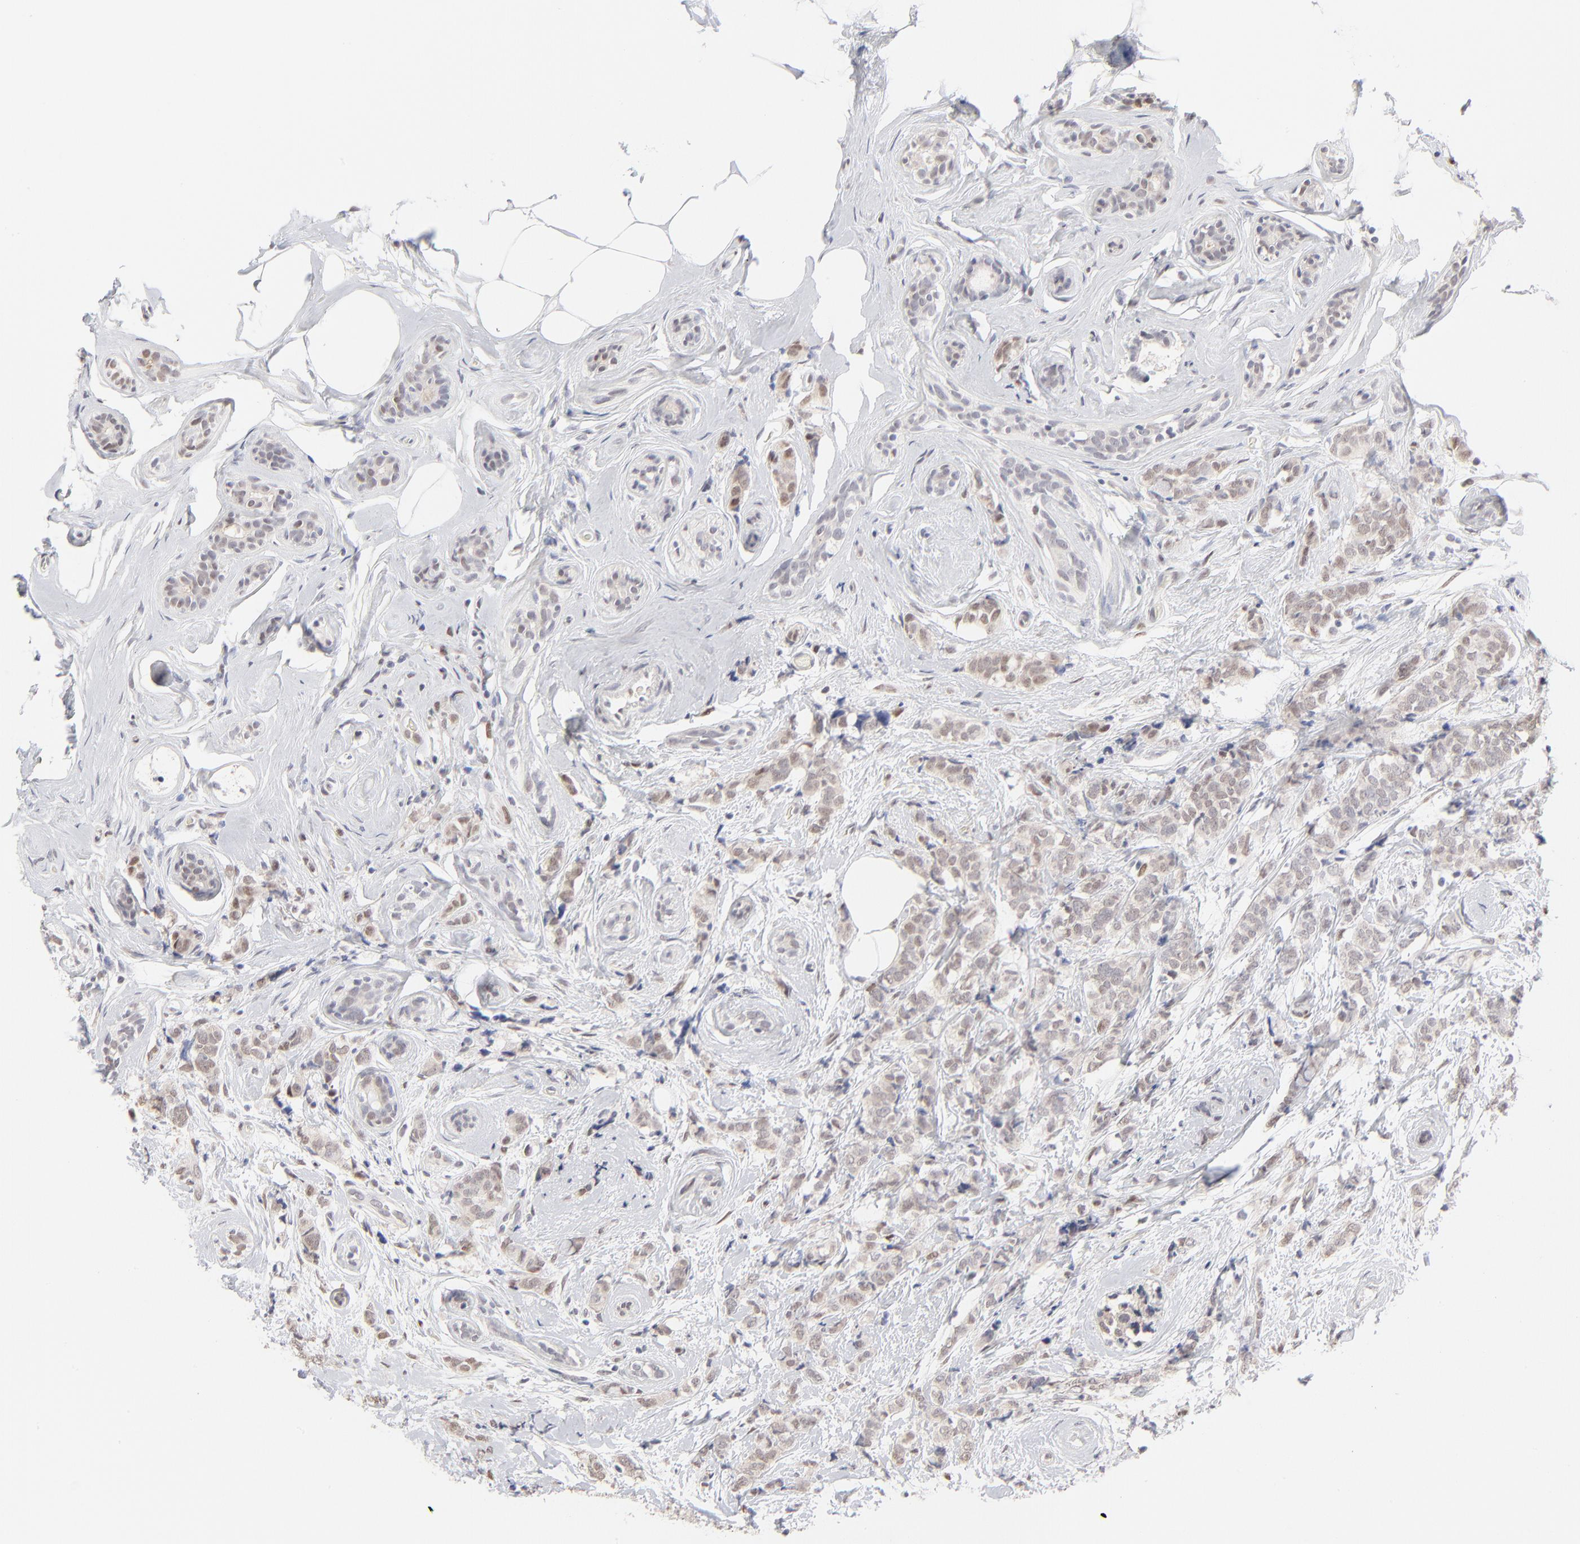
{"staining": {"intensity": "weak", "quantity": "25%-75%", "location": "nuclear"}, "tissue": "breast cancer", "cell_type": "Tumor cells", "image_type": "cancer", "snomed": [{"axis": "morphology", "description": "Lobular carcinoma"}, {"axis": "topography", "description": "Breast"}], "caption": "The image reveals a brown stain indicating the presence of a protein in the nuclear of tumor cells in breast cancer. (DAB = brown stain, brightfield microscopy at high magnification).", "gene": "RBM3", "patient": {"sex": "female", "age": 60}}